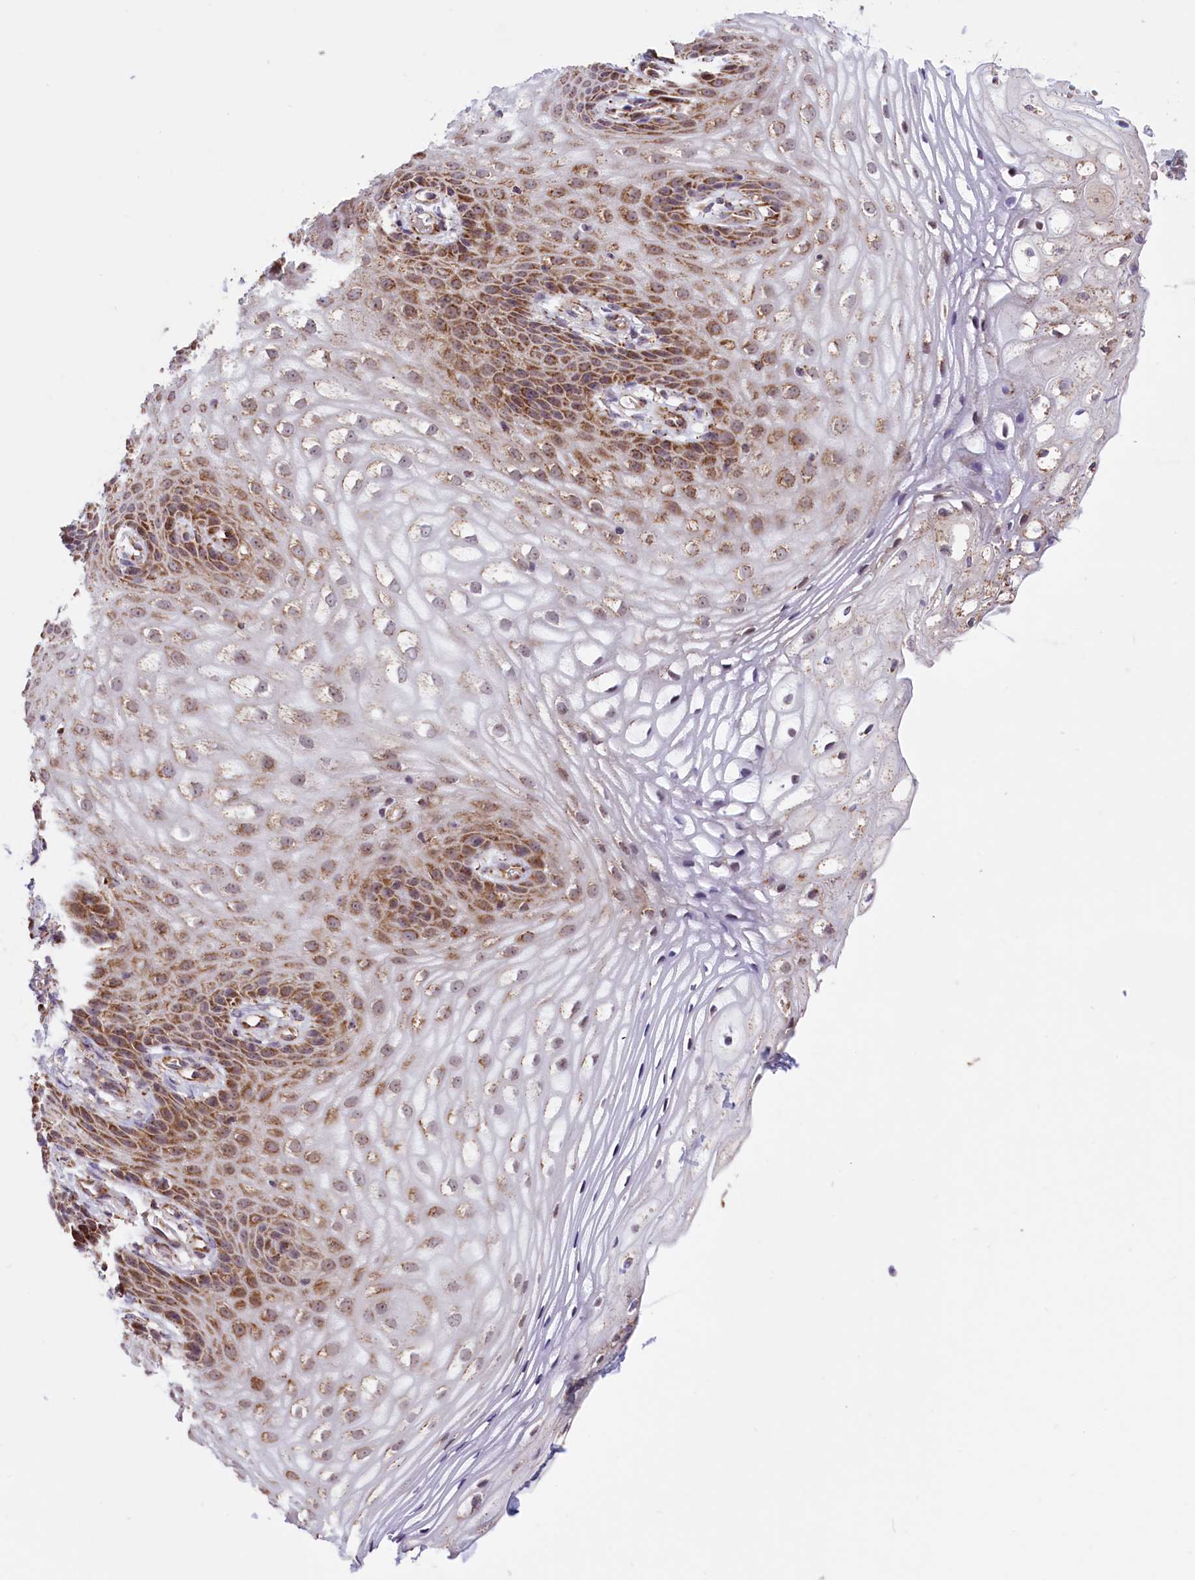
{"staining": {"intensity": "moderate", "quantity": "25%-75%", "location": "cytoplasmic/membranous"}, "tissue": "vagina", "cell_type": "Squamous epithelial cells", "image_type": "normal", "snomed": [{"axis": "morphology", "description": "Normal tissue, NOS"}, {"axis": "topography", "description": "Vagina"}], "caption": "Immunohistochemical staining of benign vagina demonstrates 25%-75% levels of moderate cytoplasmic/membranous protein positivity in approximately 25%-75% of squamous epithelial cells. (IHC, brightfield microscopy, high magnification).", "gene": "NDUFS5", "patient": {"sex": "female", "age": 60}}